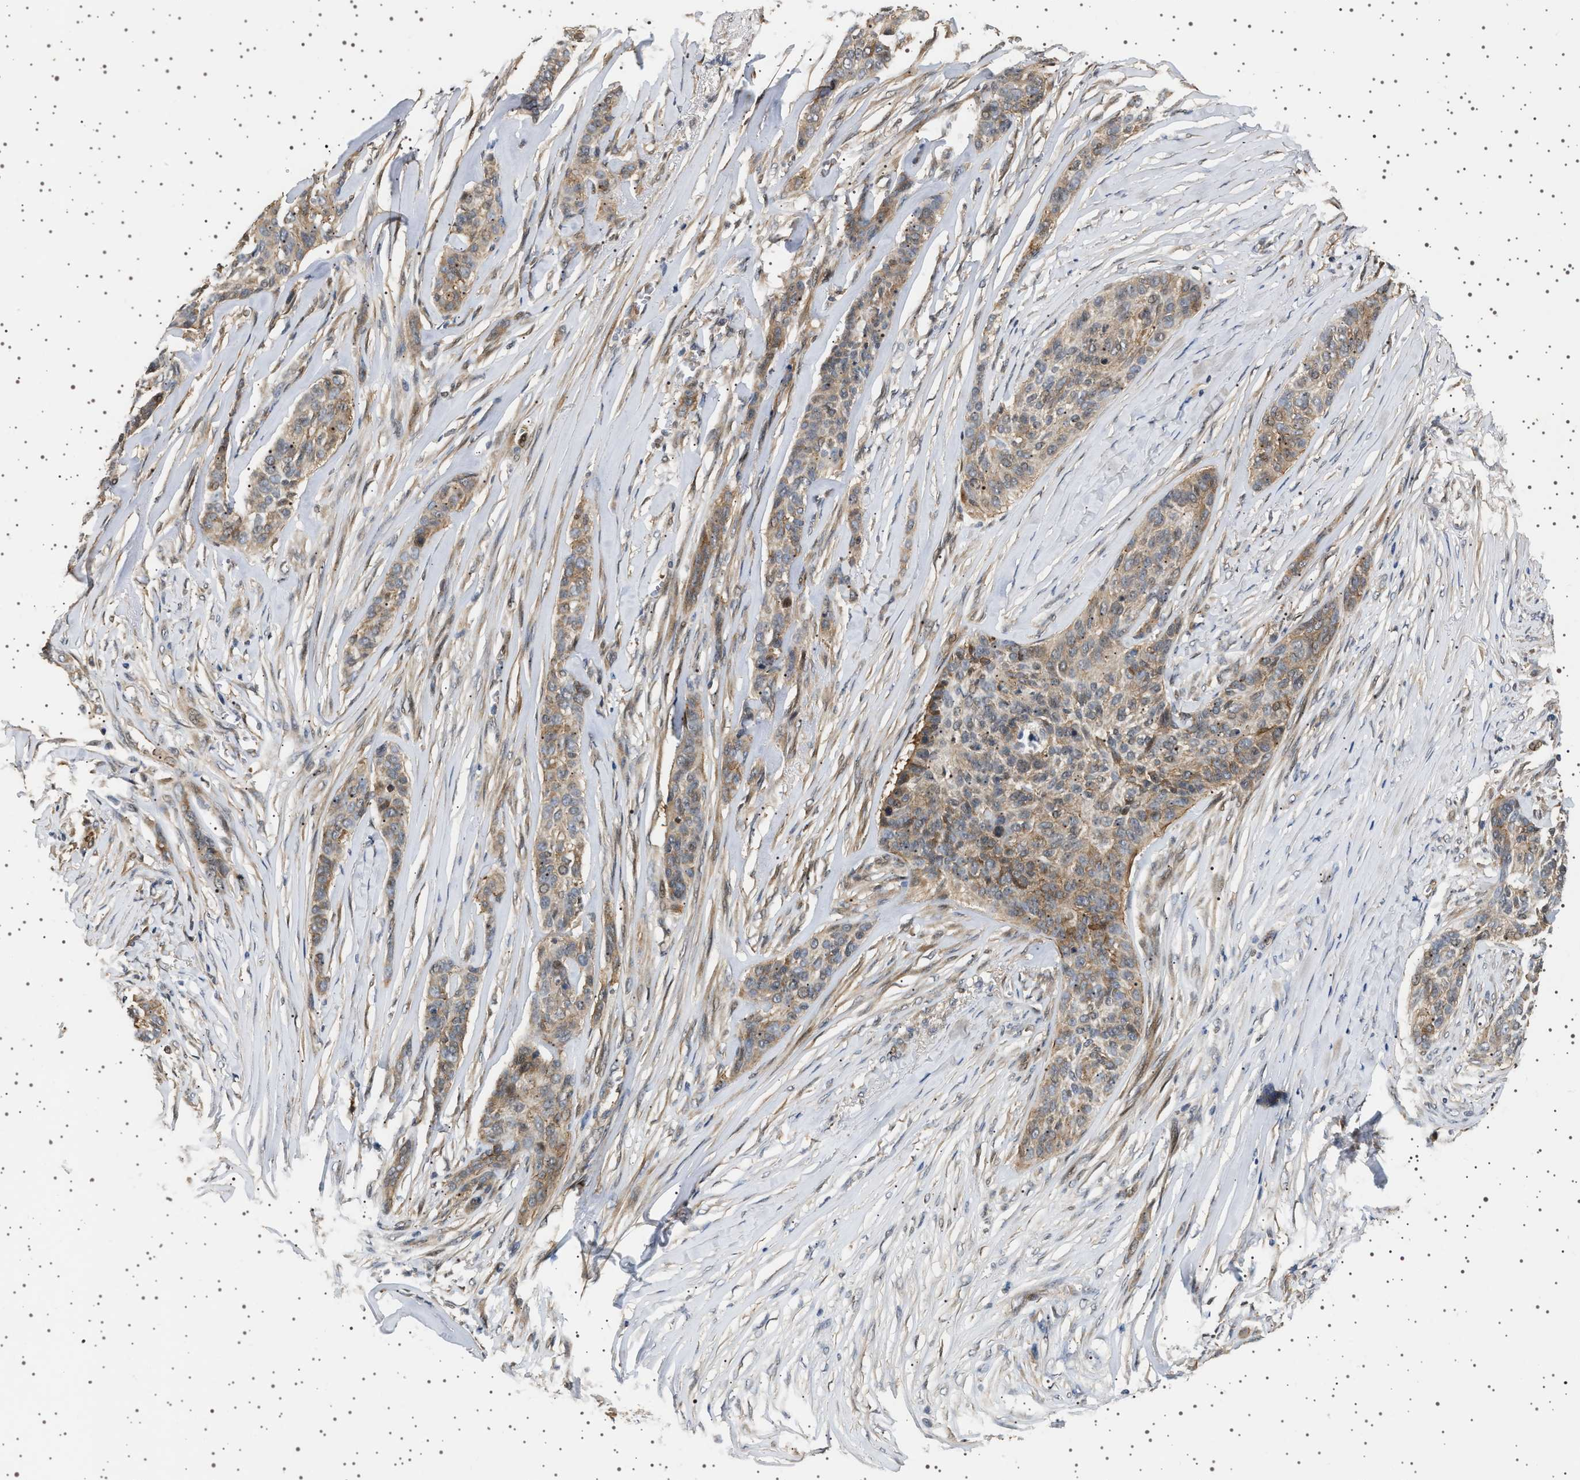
{"staining": {"intensity": "moderate", "quantity": ">75%", "location": "cytoplasmic/membranous"}, "tissue": "skin cancer", "cell_type": "Tumor cells", "image_type": "cancer", "snomed": [{"axis": "morphology", "description": "Basal cell carcinoma"}, {"axis": "topography", "description": "Skin"}], "caption": "IHC of skin cancer demonstrates medium levels of moderate cytoplasmic/membranous staining in about >75% of tumor cells. The staining is performed using DAB brown chromogen to label protein expression. The nuclei are counter-stained blue using hematoxylin.", "gene": "BAG3", "patient": {"sex": "male", "age": 85}}